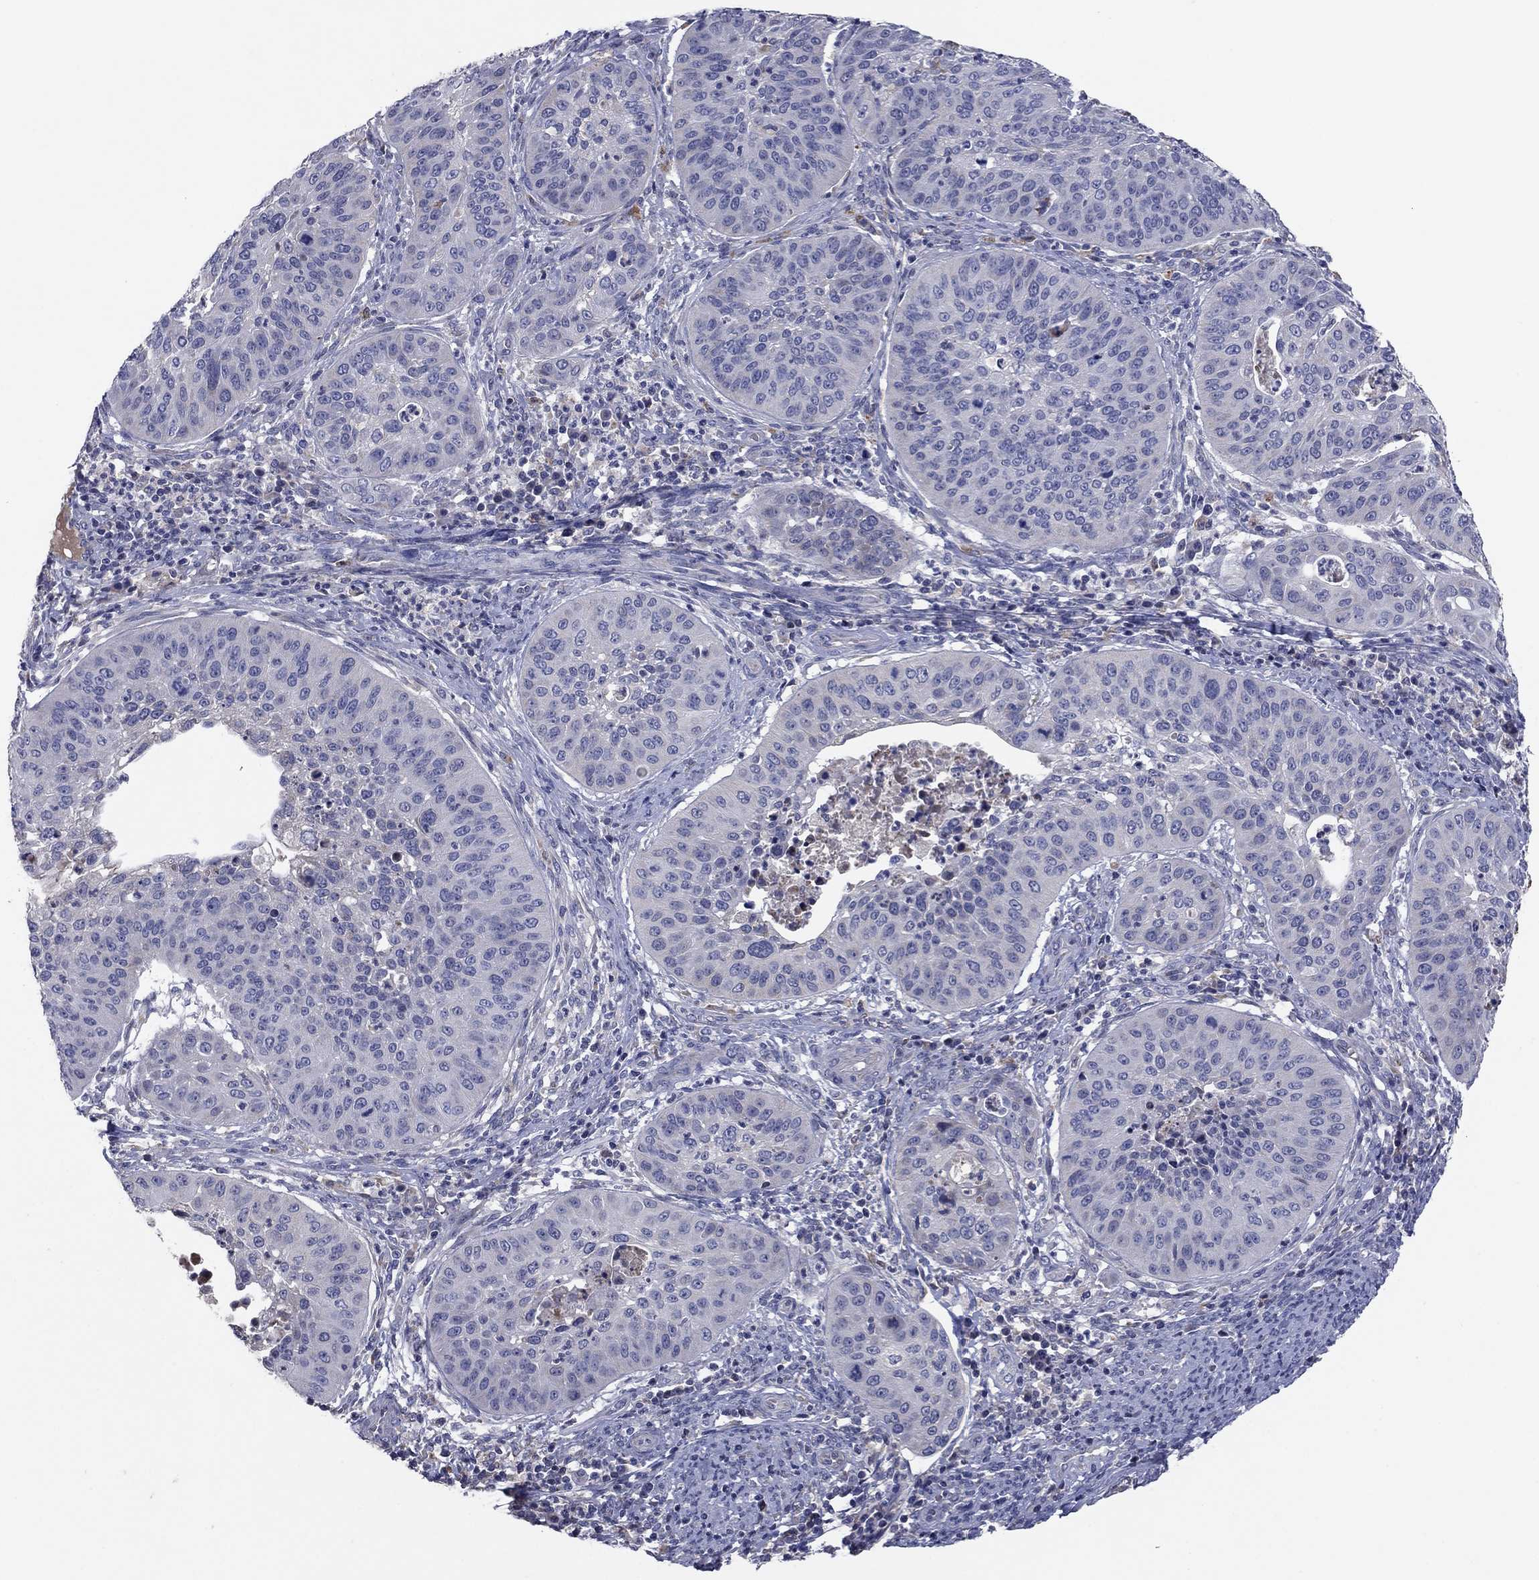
{"staining": {"intensity": "negative", "quantity": "none", "location": "none"}, "tissue": "cervical cancer", "cell_type": "Tumor cells", "image_type": "cancer", "snomed": [{"axis": "morphology", "description": "Normal tissue, NOS"}, {"axis": "morphology", "description": "Squamous cell carcinoma, NOS"}, {"axis": "topography", "description": "Cervix"}], "caption": "Tumor cells show no significant protein staining in cervical cancer (squamous cell carcinoma). (Brightfield microscopy of DAB IHC at high magnification).", "gene": "PTGDS", "patient": {"sex": "female", "age": 39}}